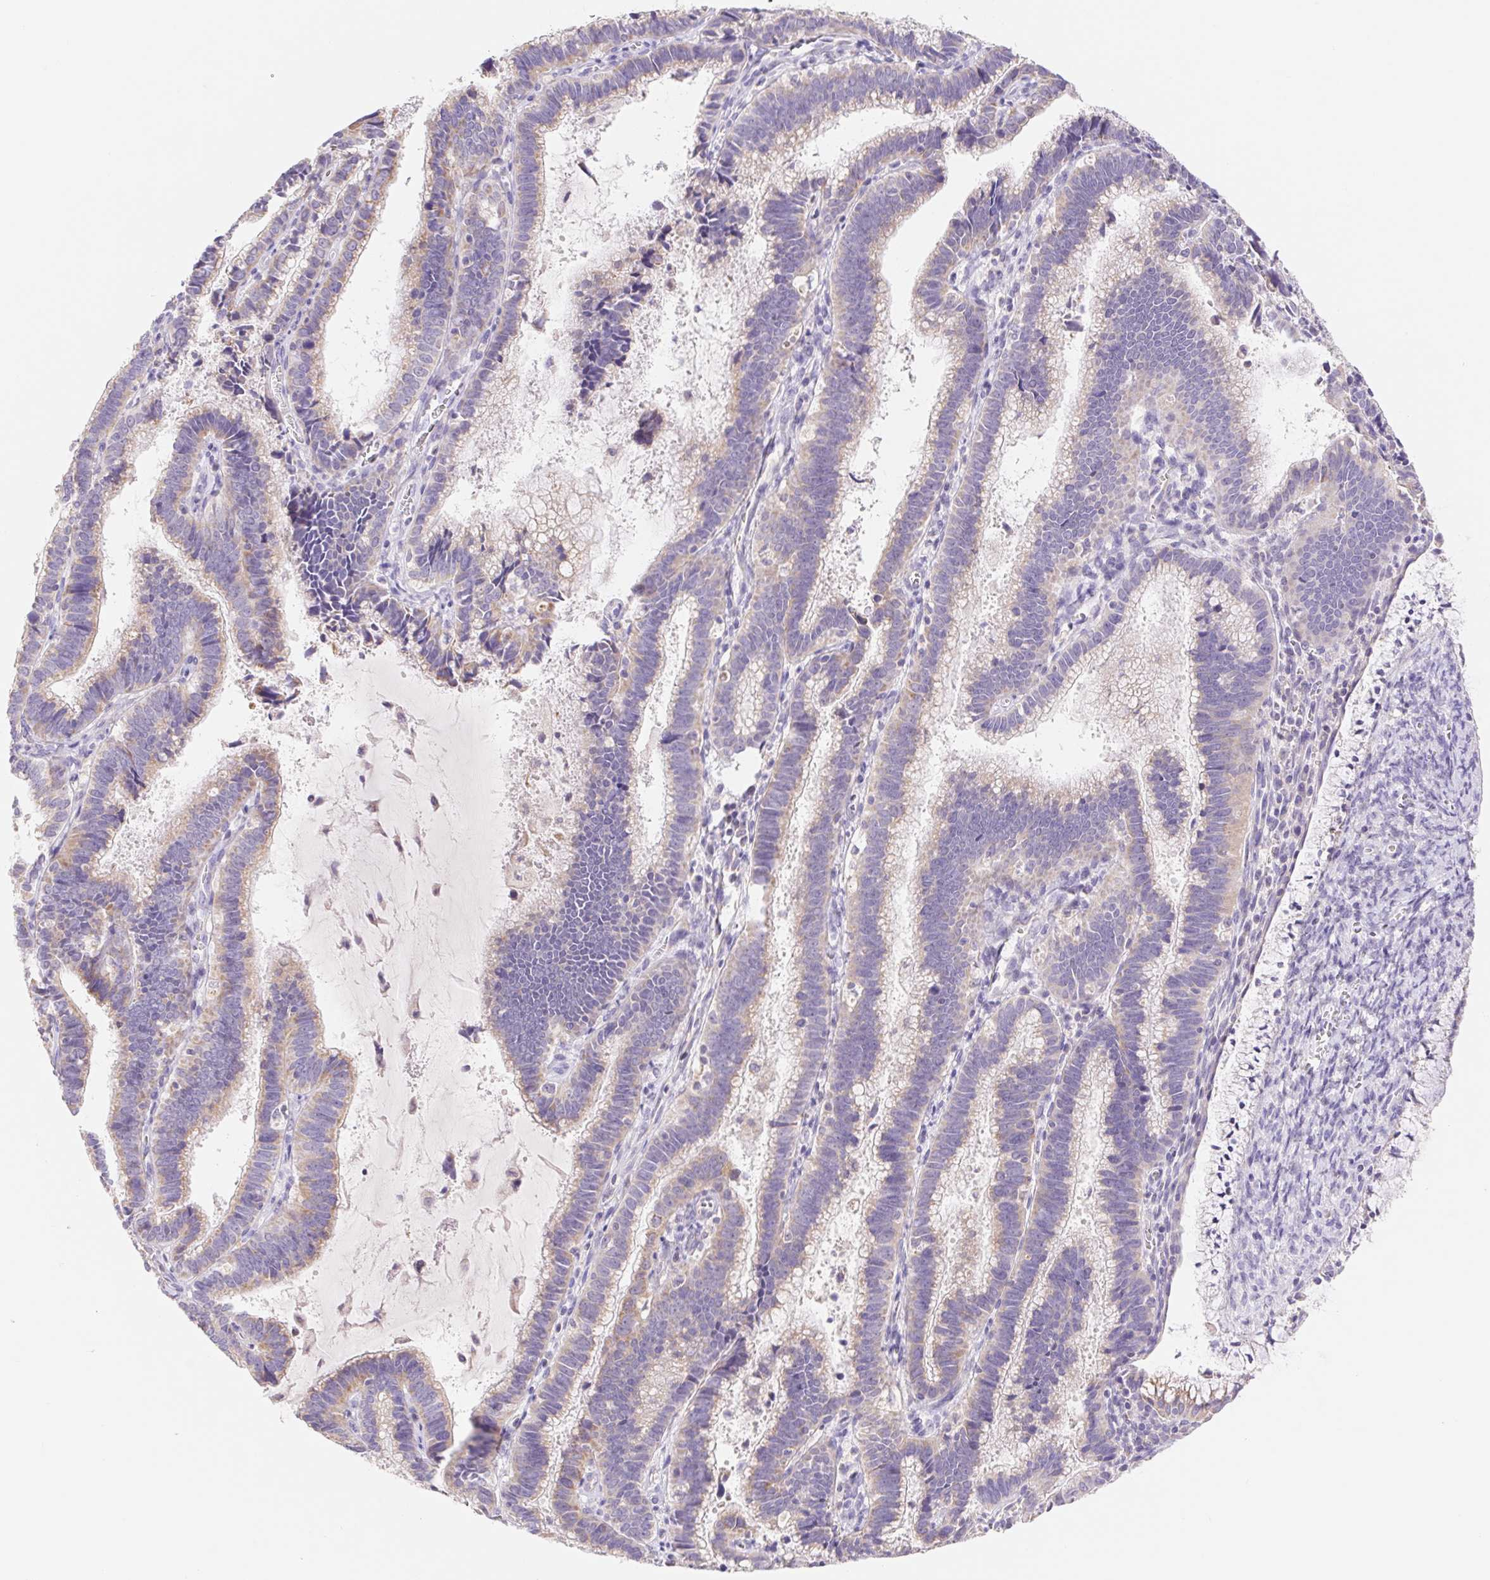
{"staining": {"intensity": "weak", "quantity": ">75%", "location": "cytoplasmic/membranous"}, "tissue": "cervical cancer", "cell_type": "Tumor cells", "image_type": "cancer", "snomed": [{"axis": "morphology", "description": "Adenocarcinoma, NOS"}, {"axis": "topography", "description": "Cervix"}], "caption": "This image displays cervical cancer (adenocarcinoma) stained with immunohistochemistry (IHC) to label a protein in brown. The cytoplasmic/membranous of tumor cells show weak positivity for the protein. Nuclei are counter-stained blue.", "gene": "FKBP6", "patient": {"sex": "female", "age": 61}}